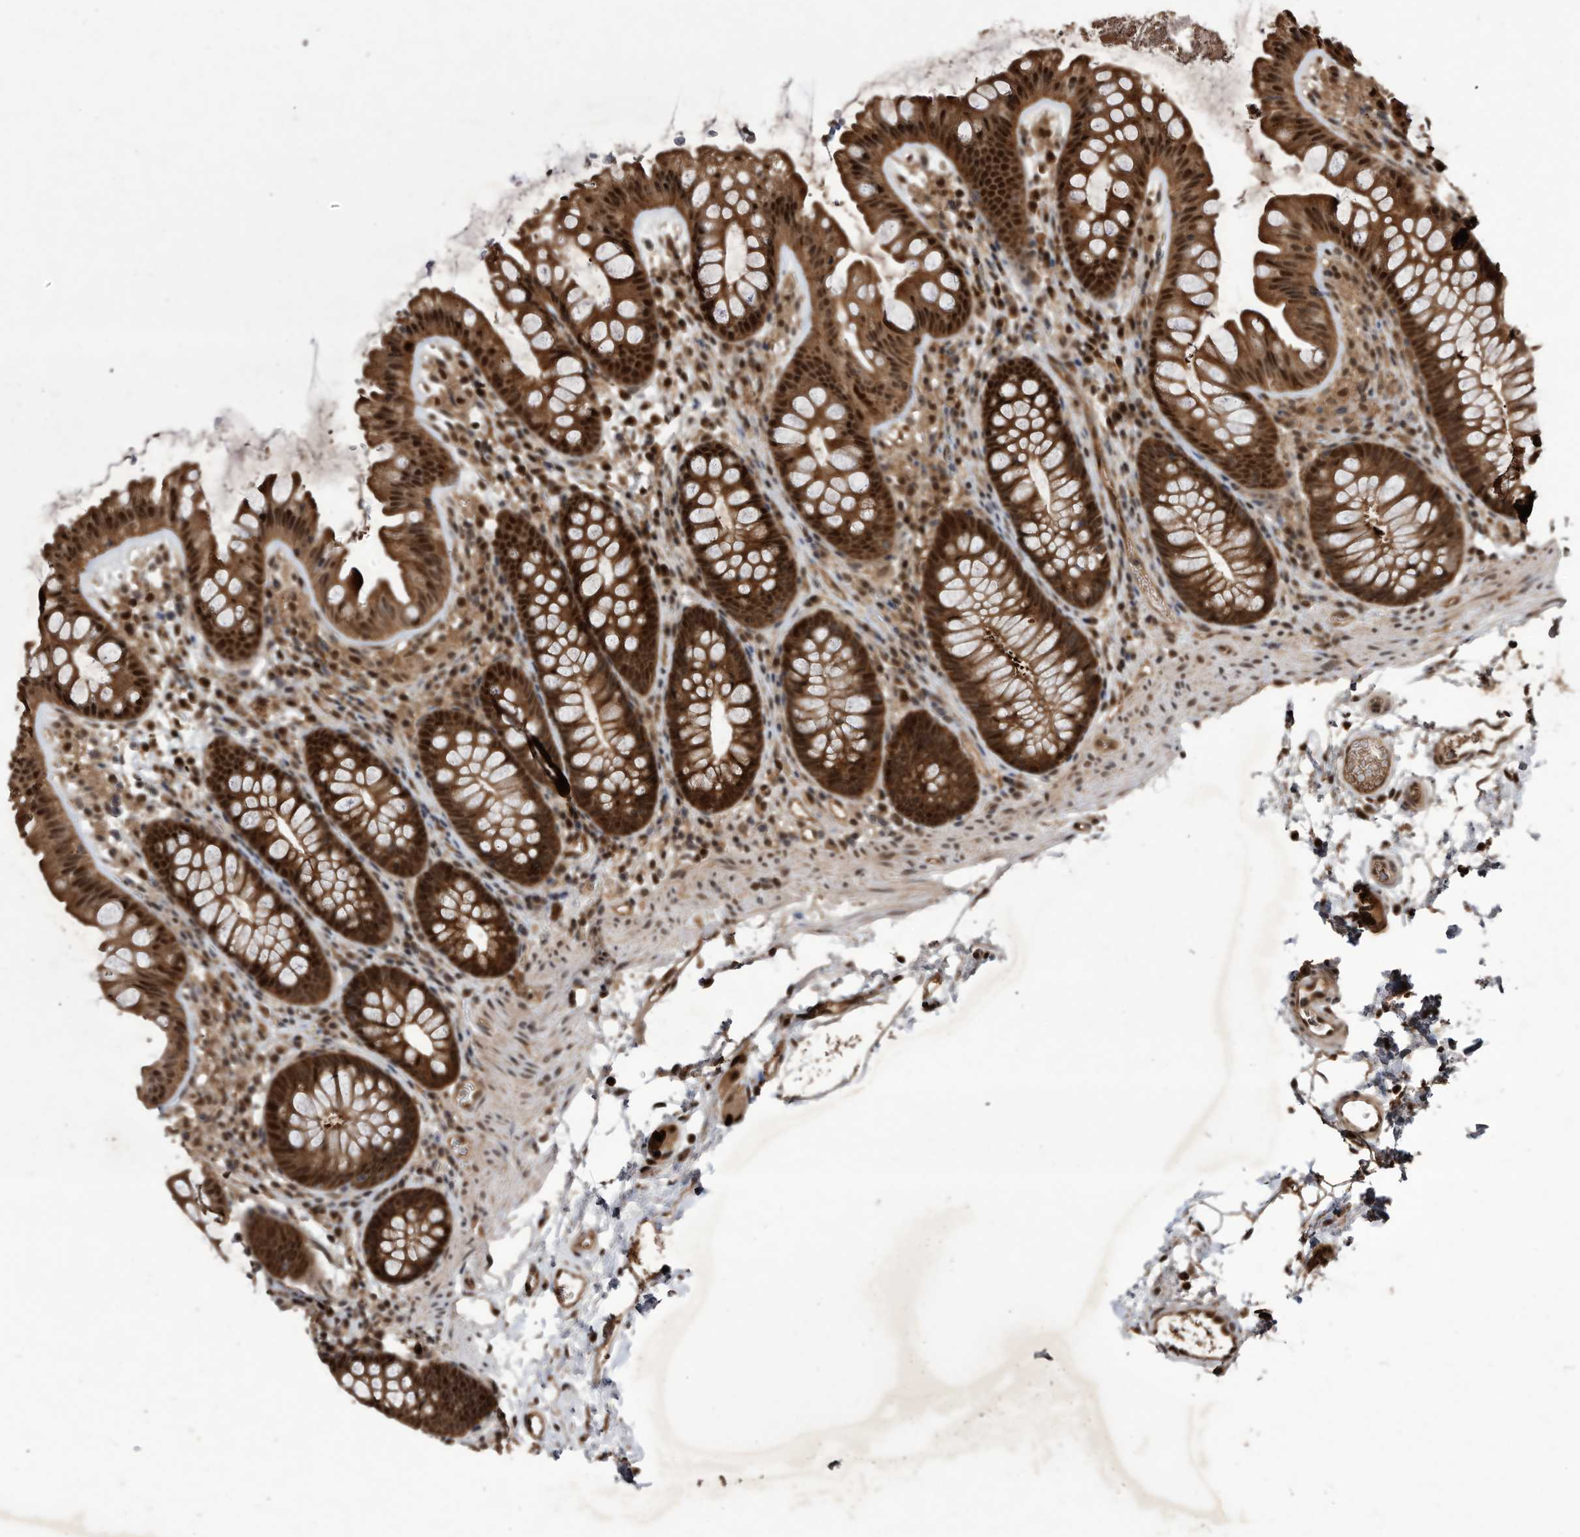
{"staining": {"intensity": "strong", "quantity": ">75%", "location": "cytoplasmic/membranous,nuclear"}, "tissue": "colon", "cell_type": "Endothelial cells", "image_type": "normal", "snomed": [{"axis": "morphology", "description": "Normal tissue, NOS"}, {"axis": "topography", "description": "Colon"}], "caption": "A high amount of strong cytoplasmic/membranous,nuclear staining is present in about >75% of endothelial cells in benign colon. Using DAB (brown) and hematoxylin (blue) stains, captured at high magnification using brightfield microscopy.", "gene": "RAD23B", "patient": {"sex": "female", "age": 62}}